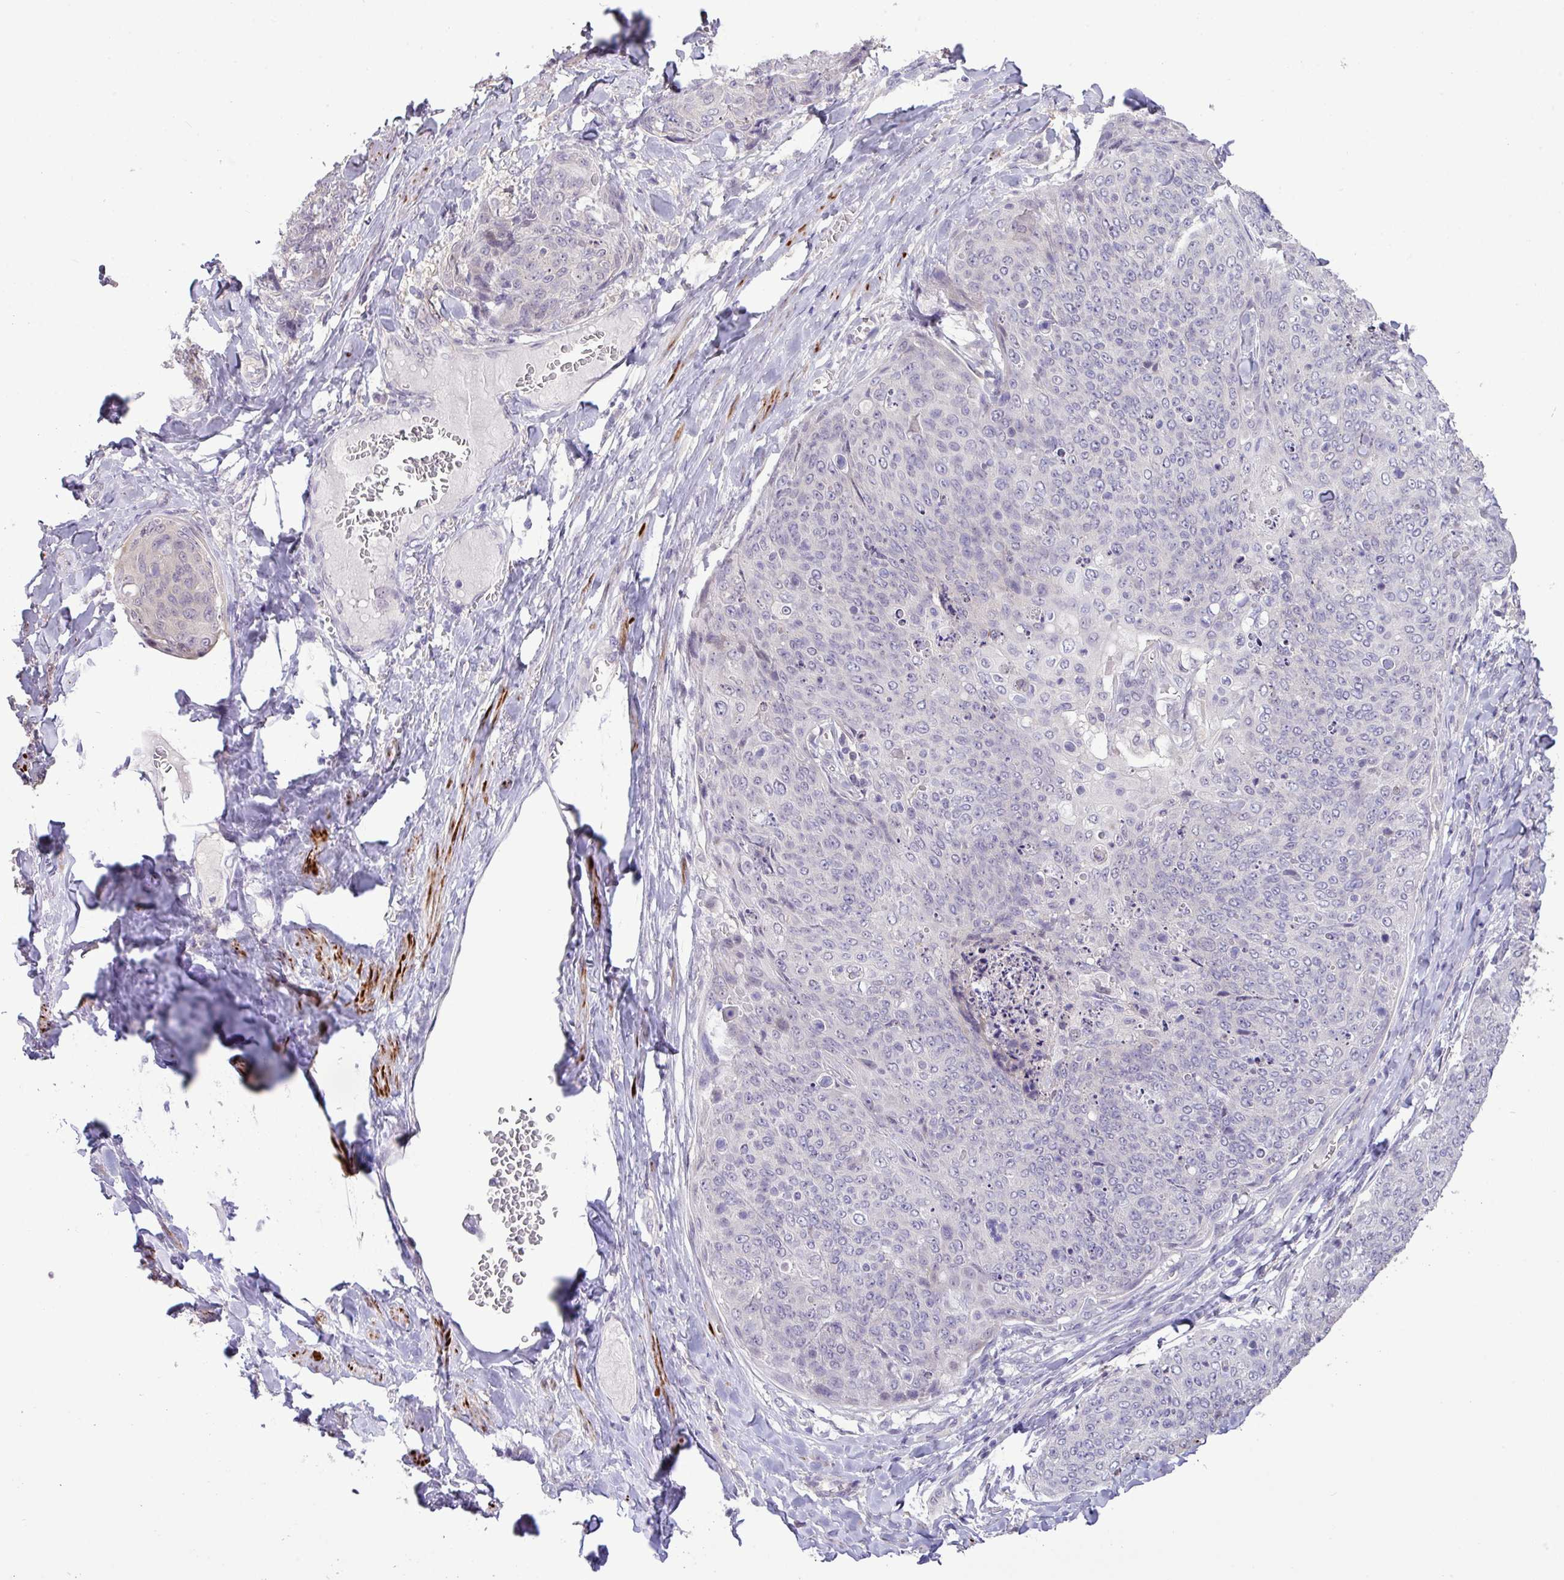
{"staining": {"intensity": "negative", "quantity": "none", "location": "none"}, "tissue": "skin cancer", "cell_type": "Tumor cells", "image_type": "cancer", "snomed": [{"axis": "morphology", "description": "Squamous cell carcinoma, NOS"}, {"axis": "topography", "description": "Skin"}, {"axis": "topography", "description": "Vulva"}], "caption": "A high-resolution micrograph shows IHC staining of skin cancer, which reveals no significant expression in tumor cells. (IHC, brightfield microscopy, high magnification).", "gene": "RIPPLY1", "patient": {"sex": "female", "age": 85}}